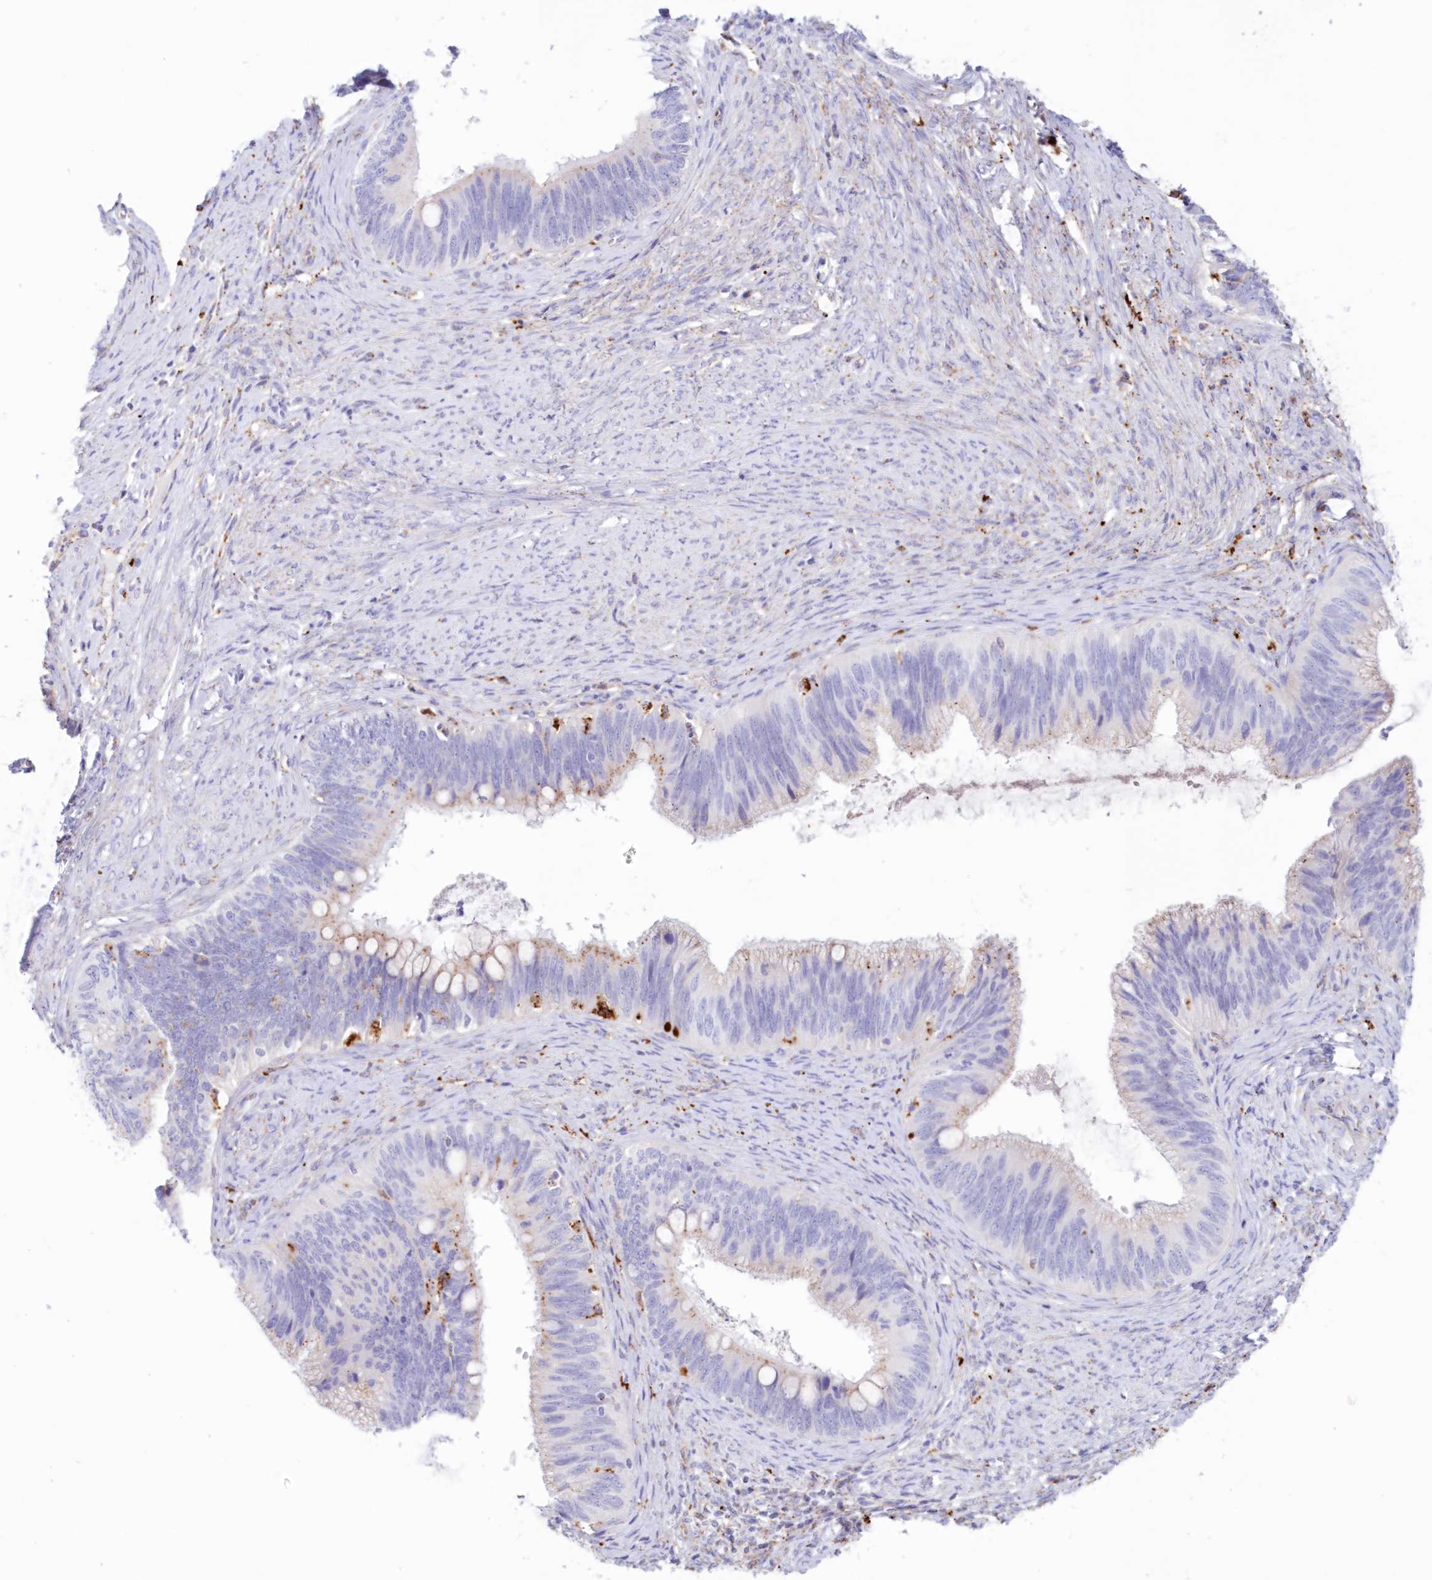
{"staining": {"intensity": "weak", "quantity": "<25%", "location": "cytoplasmic/membranous"}, "tissue": "cervical cancer", "cell_type": "Tumor cells", "image_type": "cancer", "snomed": [{"axis": "morphology", "description": "Adenocarcinoma, NOS"}, {"axis": "topography", "description": "Cervix"}], "caption": "High power microscopy image of an immunohistochemistry micrograph of adenocarcinoma (cervical), revealing no significant expression in tumor cells.", "gene": "TPP1", "patient": {"sex": "female", "age": 42}}